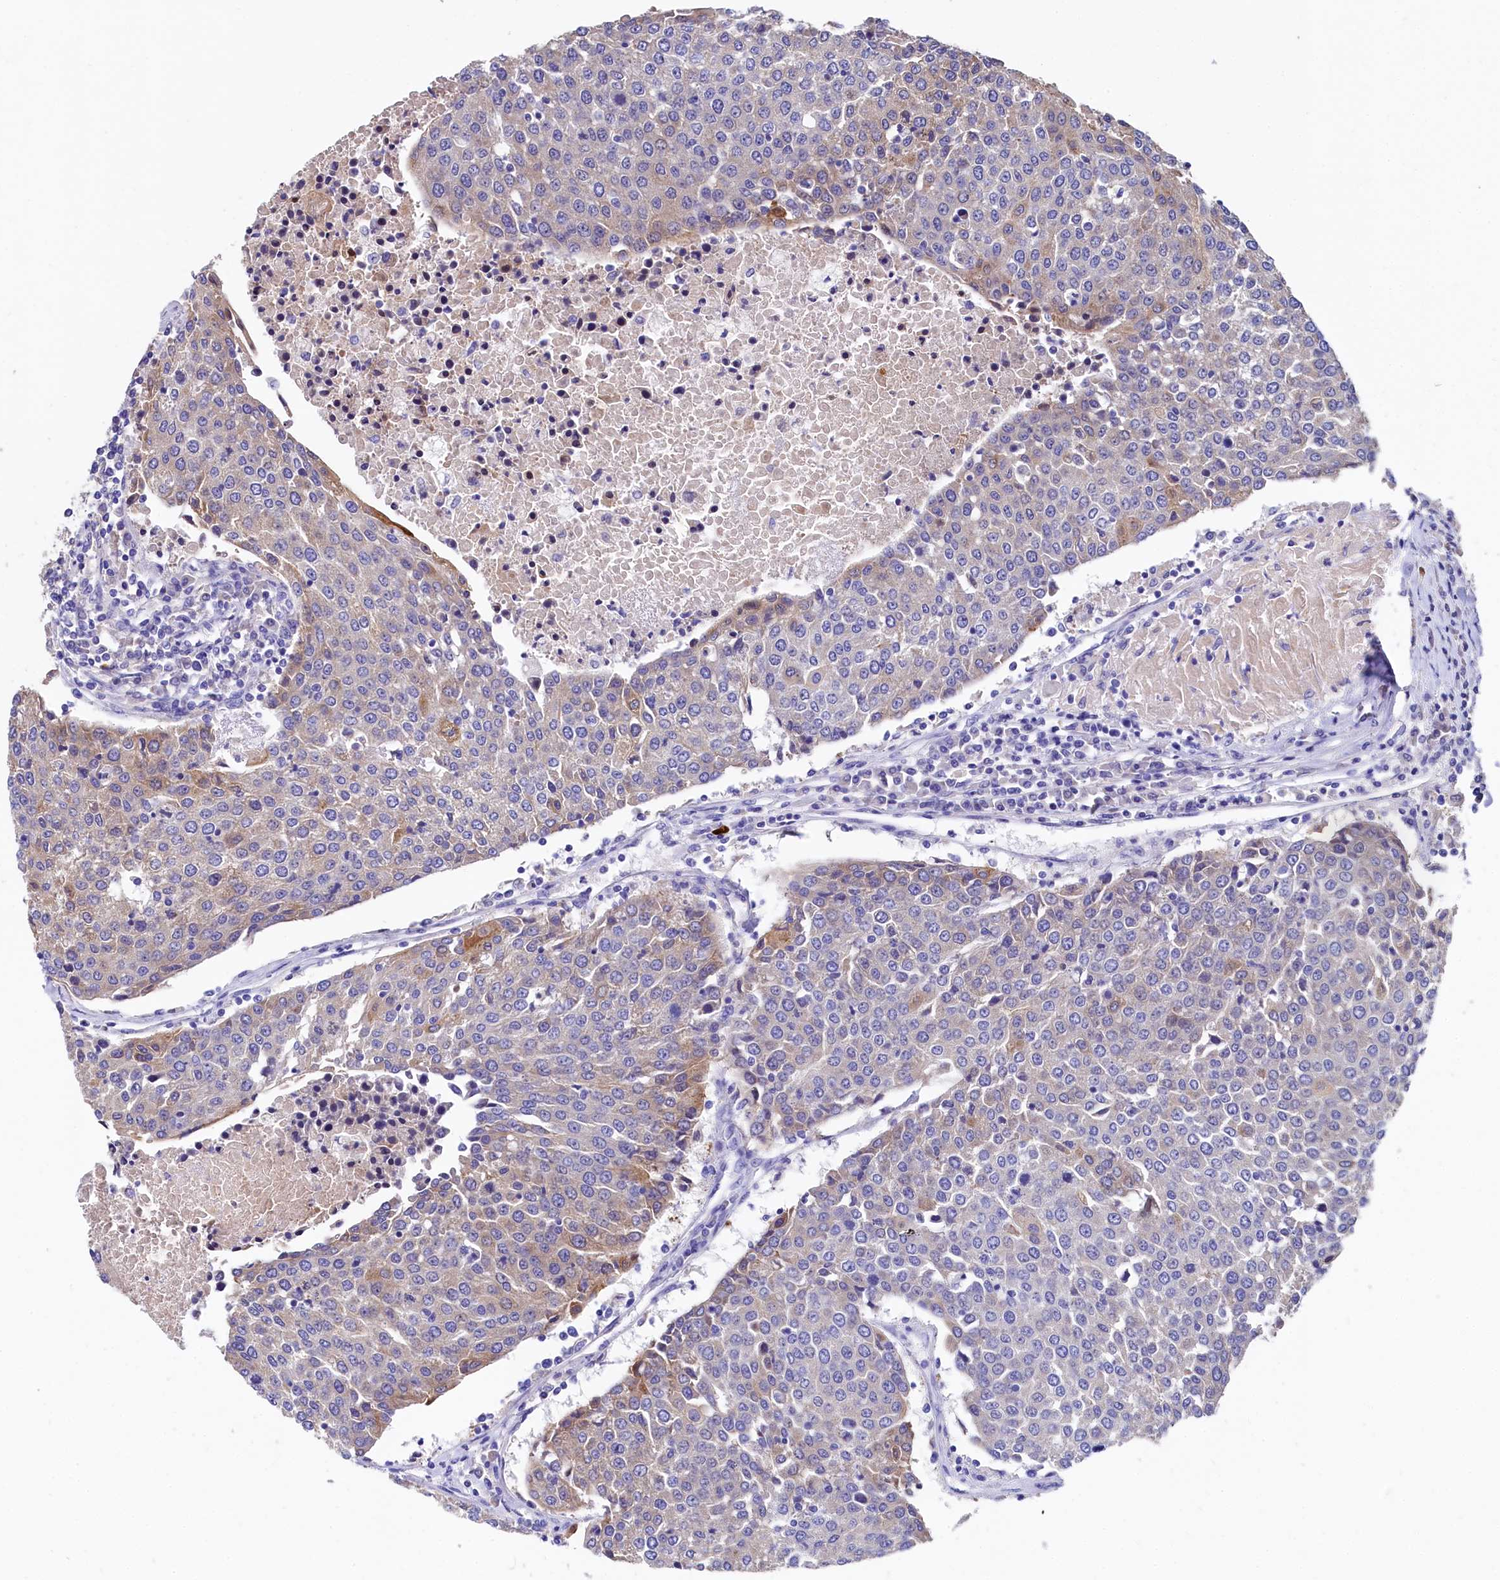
{"staining": {"intensity": "moderate", "quantity": "<25%", "location": "cytoplasmic/membranous"}, "tissue": "urothelial cancer", "cell_type": "Tumor cells", "image_type": "cancer", "snomed": [{"axis": "morphology", "description": "Urothelial carcinoma, High grade"}, {"axis": "topography", "description": "Urinary bladder"}], "caption": "The immunohistochemical stain highlights moderate cytoplasmic/membranous positivity in tumor cells of urothelial cancer tissue. The protein of interest is shown in brown color, while the nuclei are stained blue.", "gene": "EPS8L2", "patient": {"sex": "female", "age": 85}}